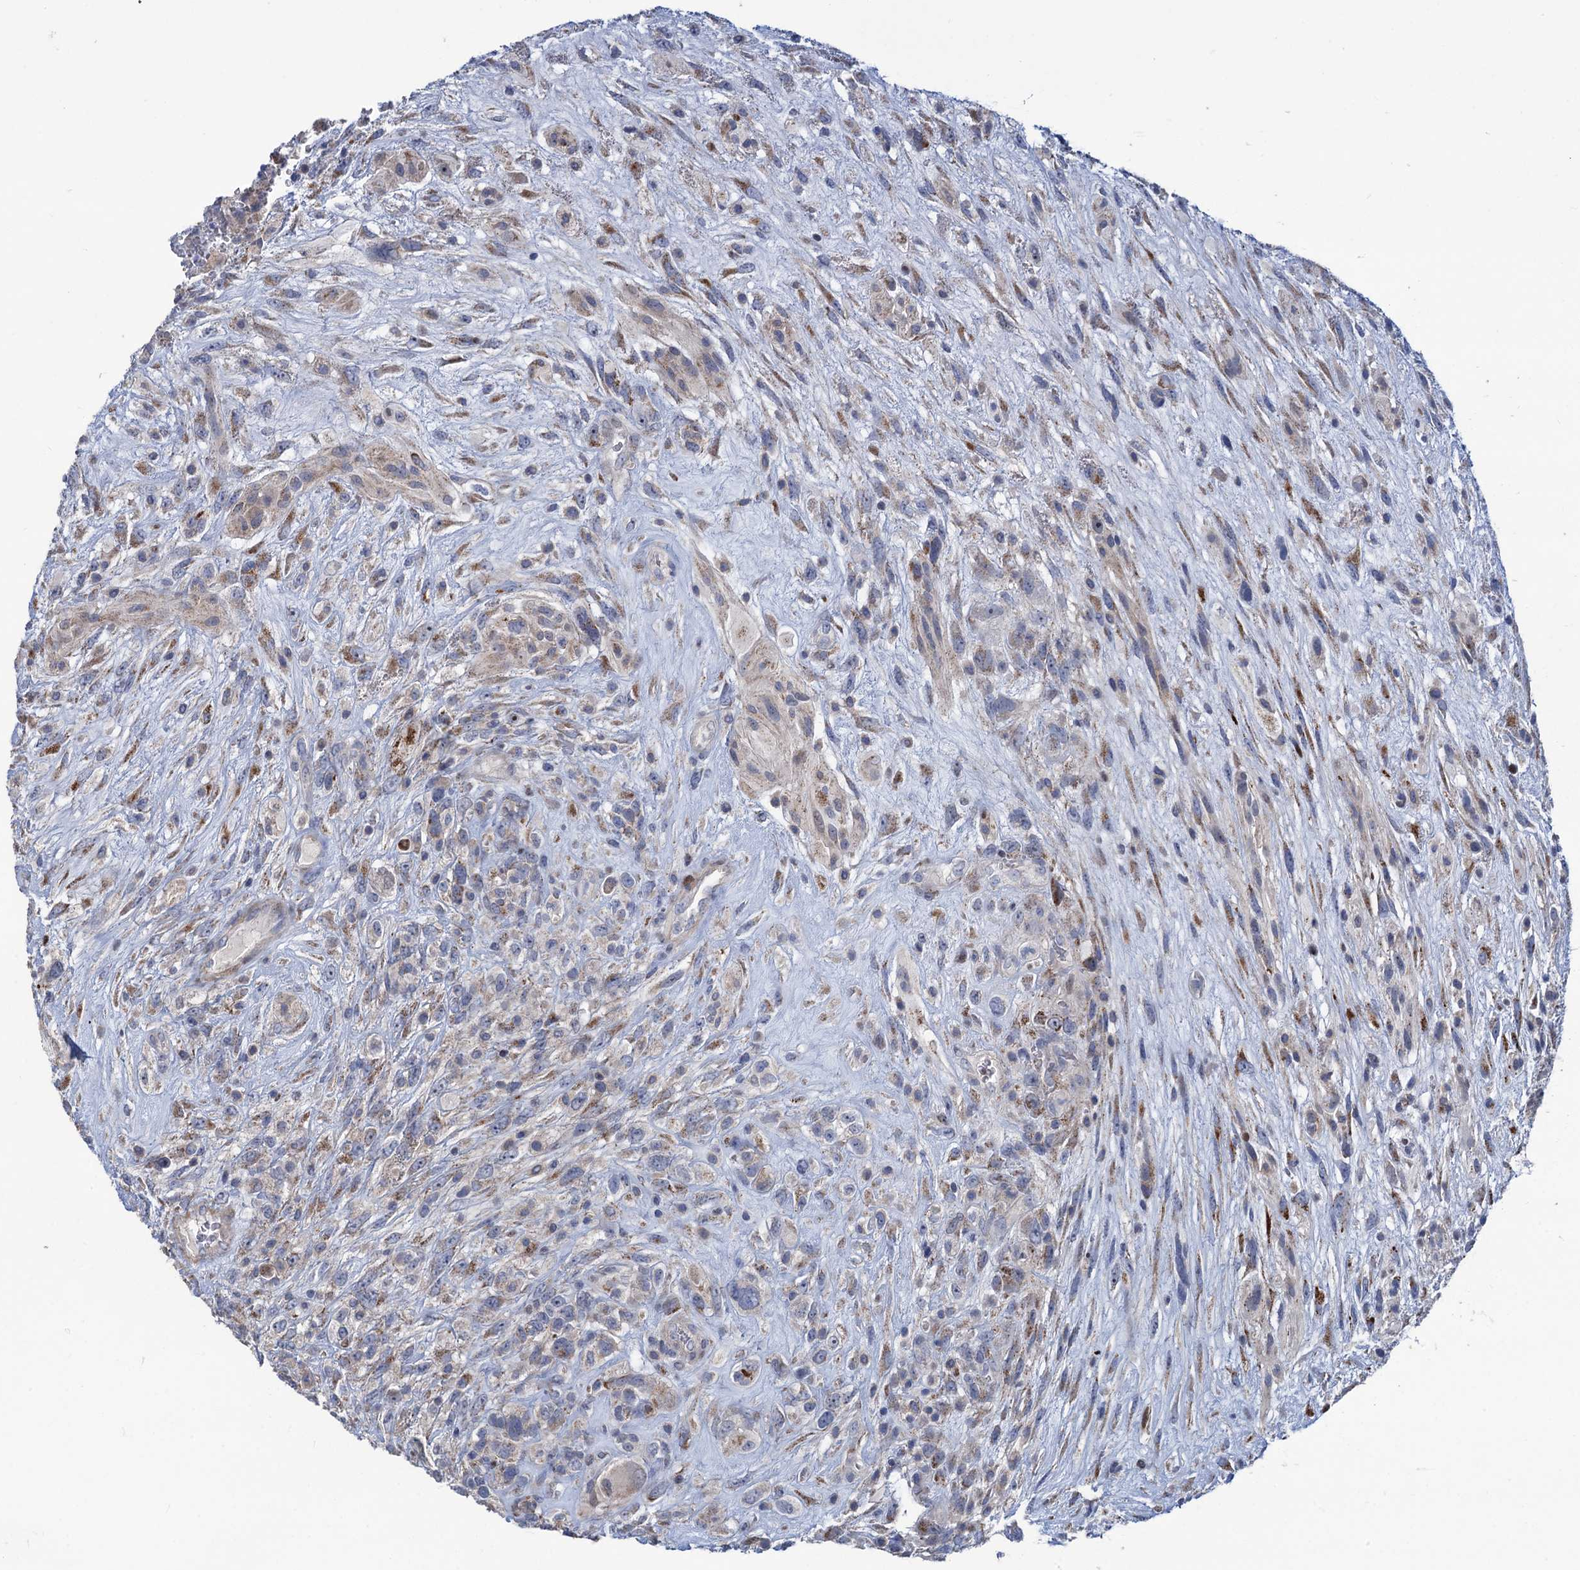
{"staining": {"intensity": "weak", "quantity": "<25%", "location": "cytoplasmic/membranous"}, "tissue": "glioma", "cell_type": "Tumor cells", "image_type": "cancer", "snomed": [{"axis": "morphology", "description": "Glioma, malignant, High grade"}, {"axis": "topography", "description": "Brain"}], "caption": "This is a image of immunohistochemistry (IHC) staining of glioma, which shows no positivity in tumor cells.", "gene": "ESYT3", "patient": {"sex": "male", "age": 61}}